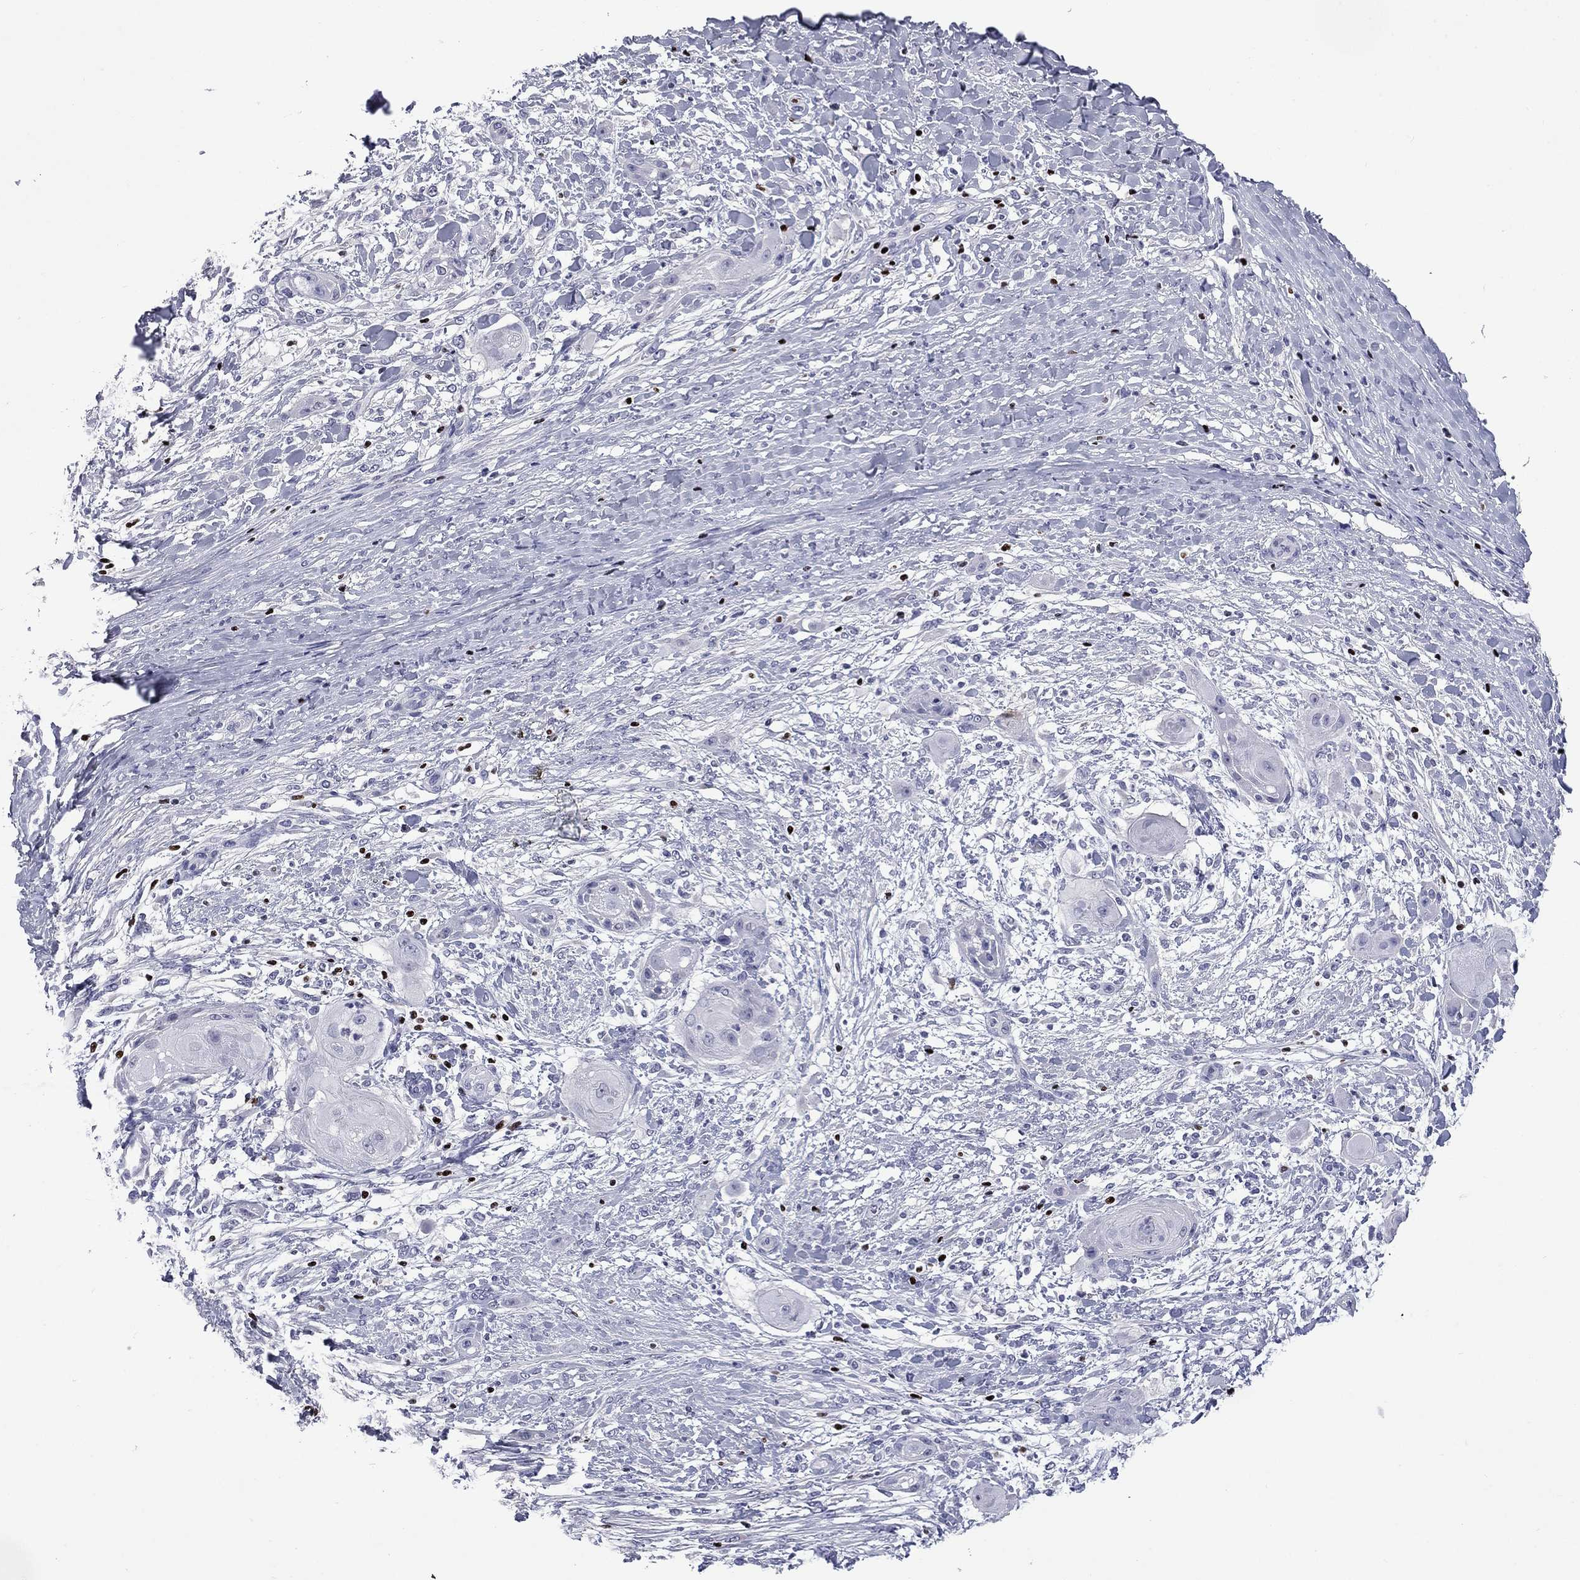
{"staining": {"intensity": "negative", "quantity": "none", "location": "none"}, "tissue": "skin cancer", "cell_type": "Tumor cells", "image_type": "cancer", "snomed": [{"axis": "morphology", "description": "Squamous cell carcinoma, NOS"}, {"axis": "topography", "description": "Skin"}], "caption": "A high-resolution photomicrograph shows immunohistochemistry (IHC) staining of skin cancer (squamous cell carcinoma), which displays no significant staining in tumor cells.", "gene": "IKZF3", "patient": {"sex": "male", "age": 62}}